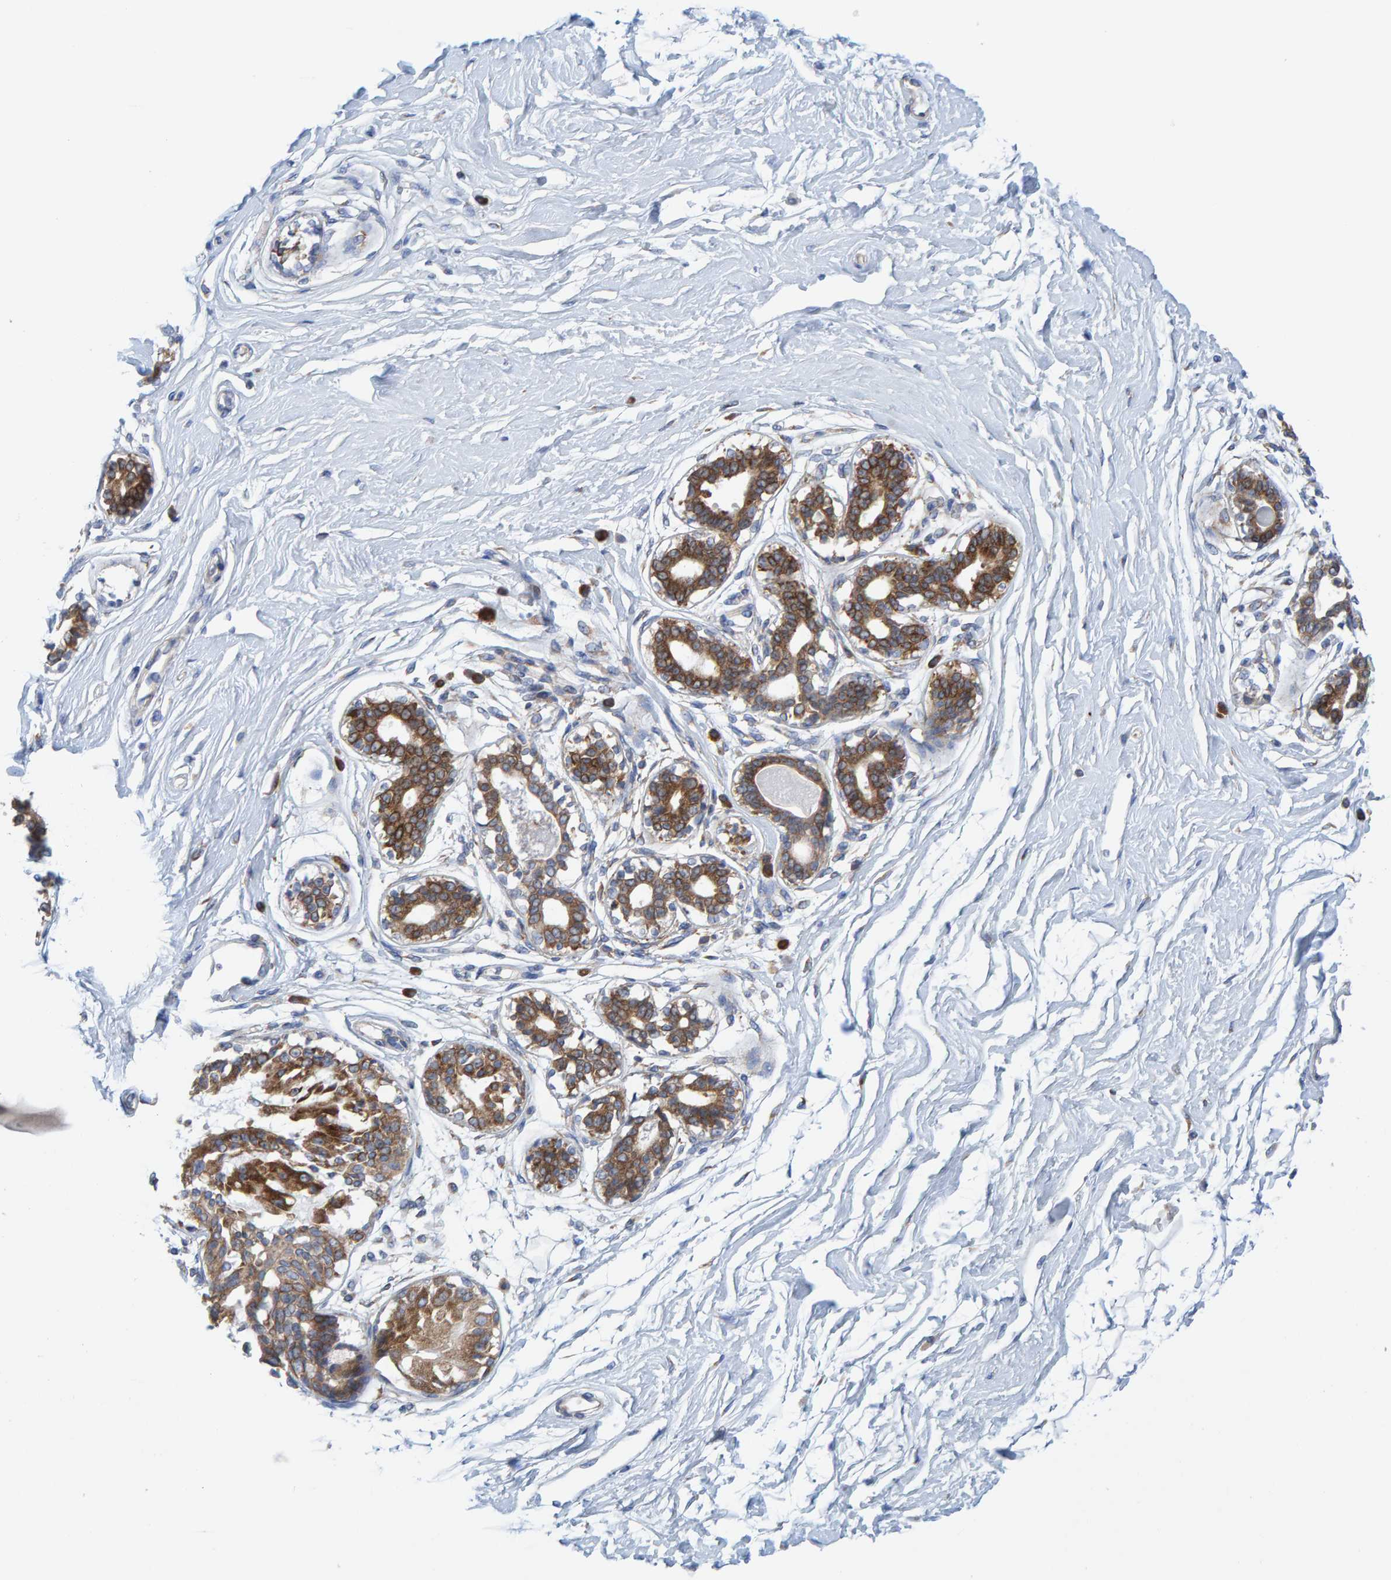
{"staining": {"intensity": "negative", "quantity": "none", "location": "none"}, "tissue": "breast", "cell_type": "Adipocytes", "image_type": "normal", "snomed": [{"axis": "morphology", "description": "Normal tissue, NOS"}, {"axis": "topography", "description": "Breast"}], "caption": "Immunohistochemistry (IHC) micrograph of unremarkable breast stained for a protein (brown), which exhibits no expression in adipocytes.", "gene": "CDK5RAP3", "patient": {"sex": "female", "age": 45}}